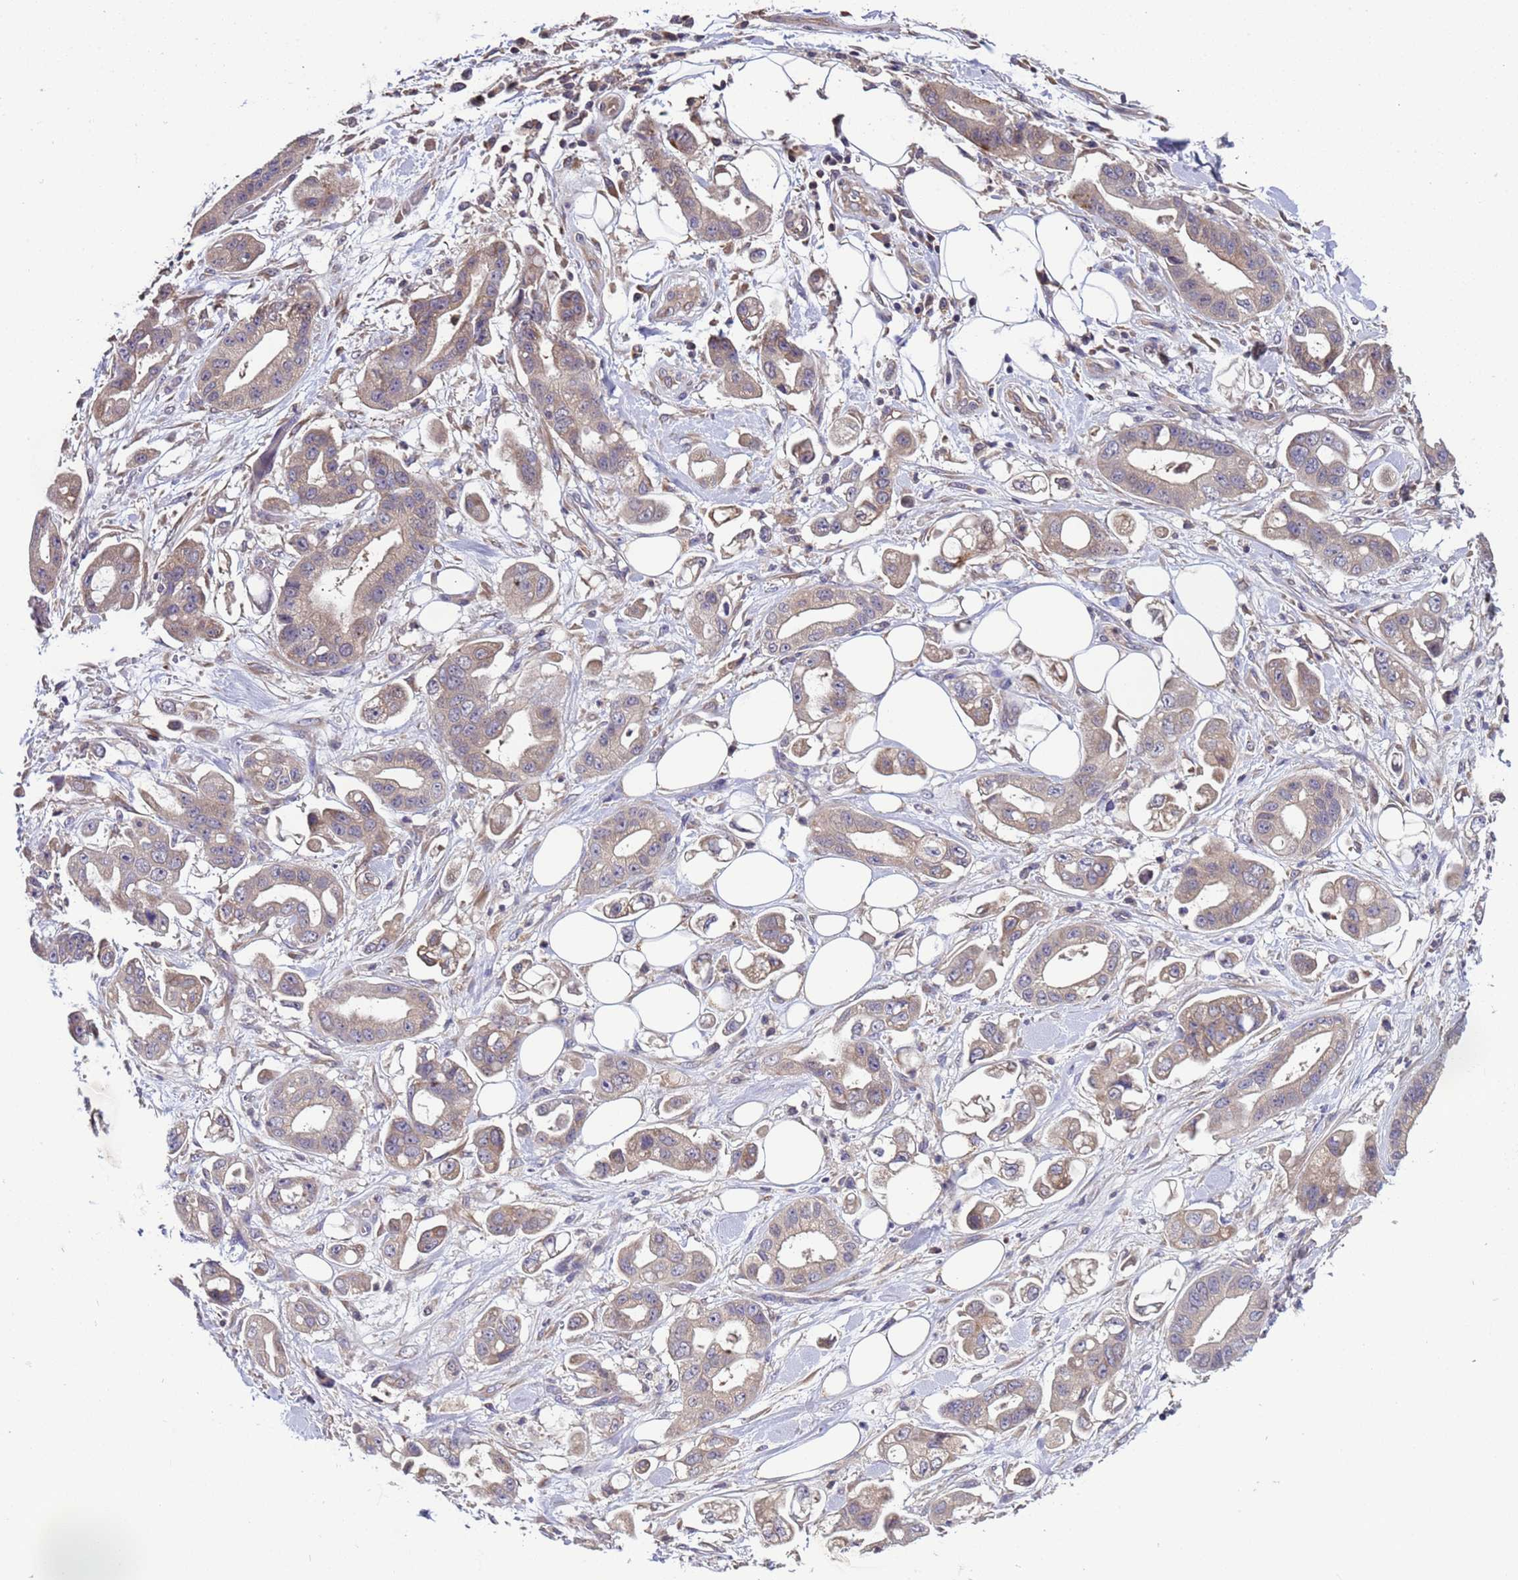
{"staining": {"intensity": "weak", "quantity": "<25%", "location": "cytoplasmic/membranous"}, "tissue": "stomach cancer", "cell_type": "Tumor cells", "image_type": "cancer", "snomed": [{"axis": "morphology", "description": "Adenocarcinoma, NOS"}, {"axis": "topography", "description": "Stomach"}], "caption": "DAB (3,3'-diaminobenzidine) immunohistochemical staining of stomach adenocarcinoma demonstrates no significant positivity in tumor cells.", "gene": "ELMOD2", "patient": {"sex": "male", "age": 62}}